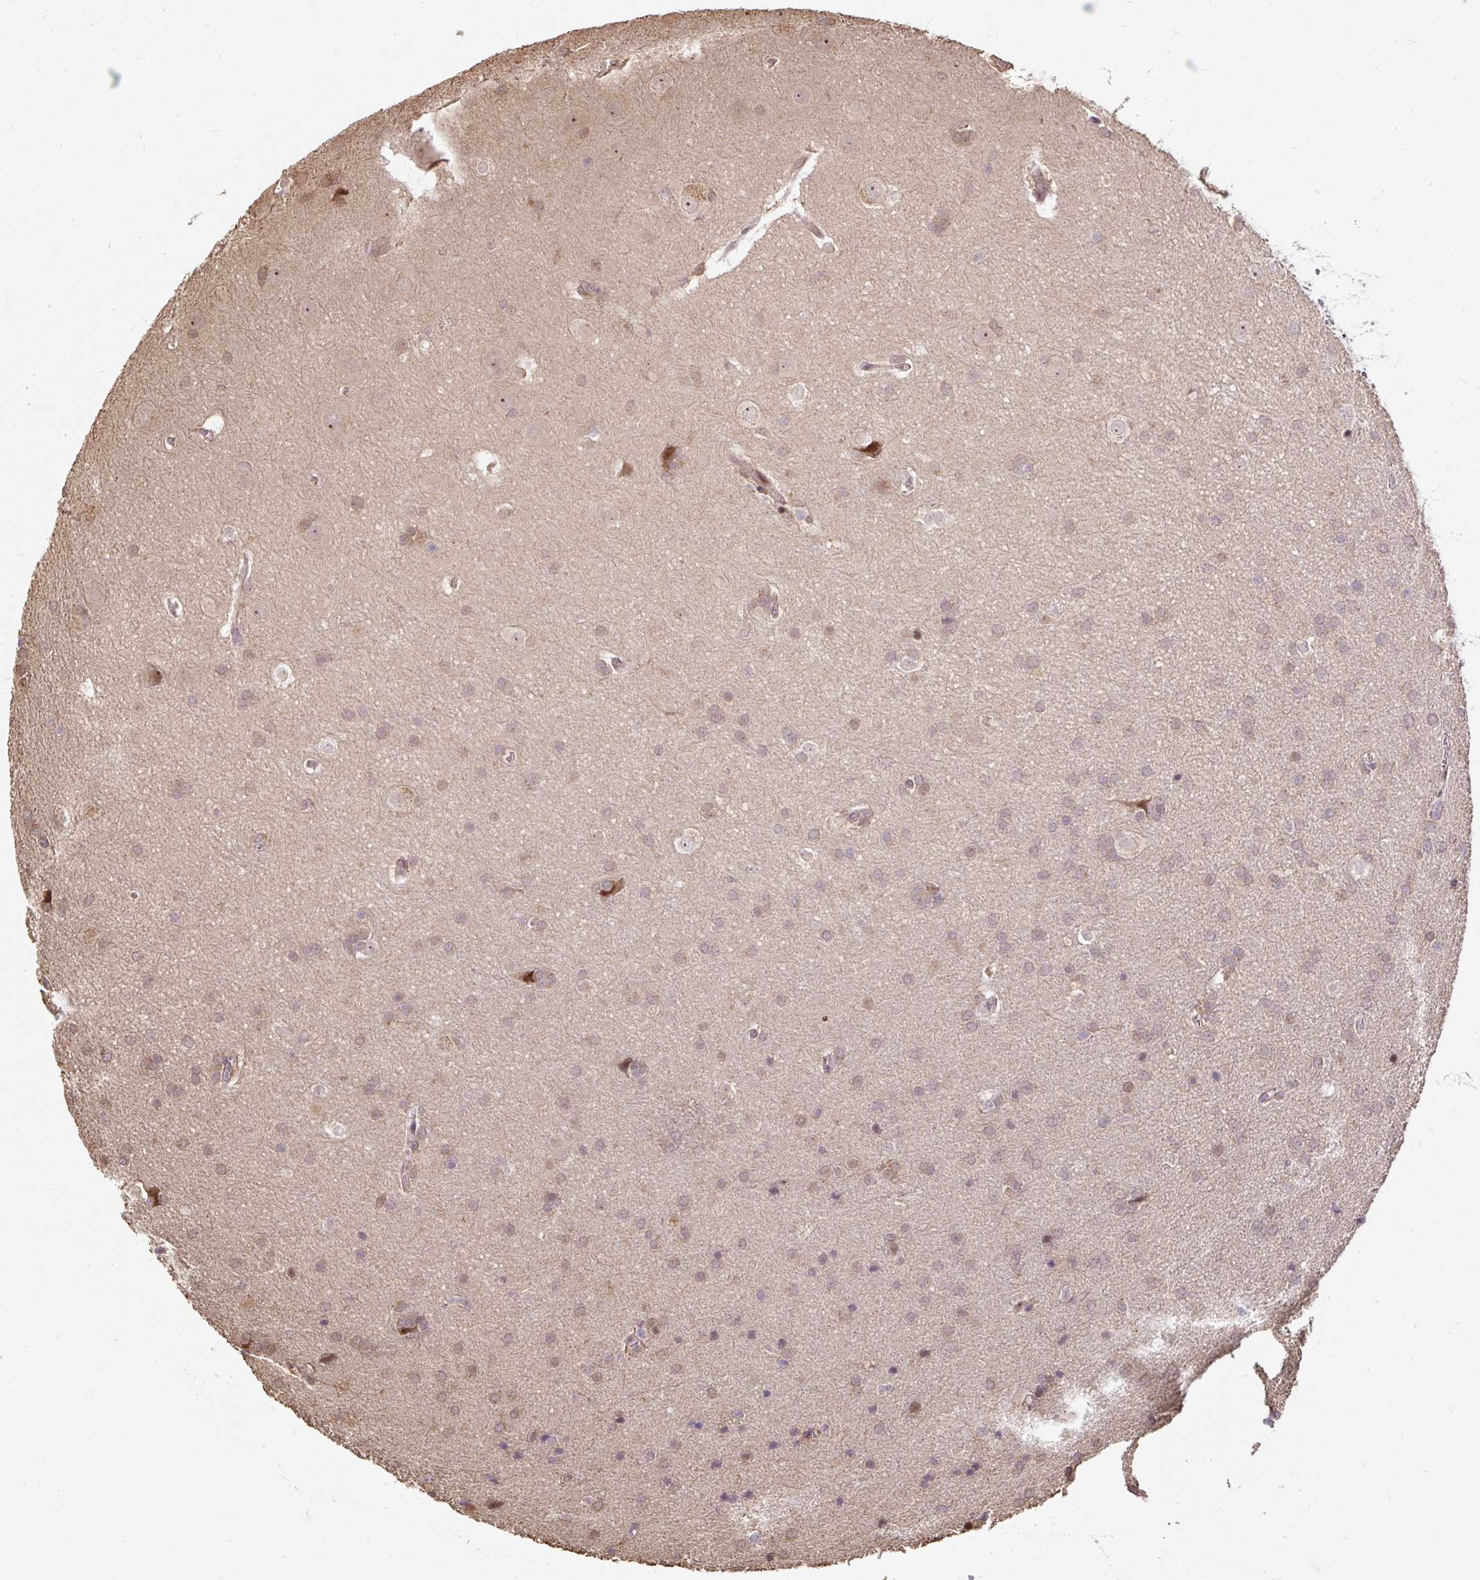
{"staining": {"intensity": "weak", "quantity": "25%-75%", "location": "cytoplasmic/membranous"}, "tissue": "glioma", "cell_type": "Tumor cells", "image_type": "cancer", "snomed": [{"axis": "morphology", "description": "Glioma, malignant, Low grade"}, {"axis": "topography", "description": "Brain"}], "caption": "A brown stain highlights weak cytoplasmic/membranous positivity of a protein in glioma tumor cells. The staining was performed using DAB (3,3'-diaminobenzidine), with brown indicating positive protein expression. Nuclei are stained blue with hematoxylin.", "gene": "PUS7L", "patient": {"sex": "female", "age": 34}}